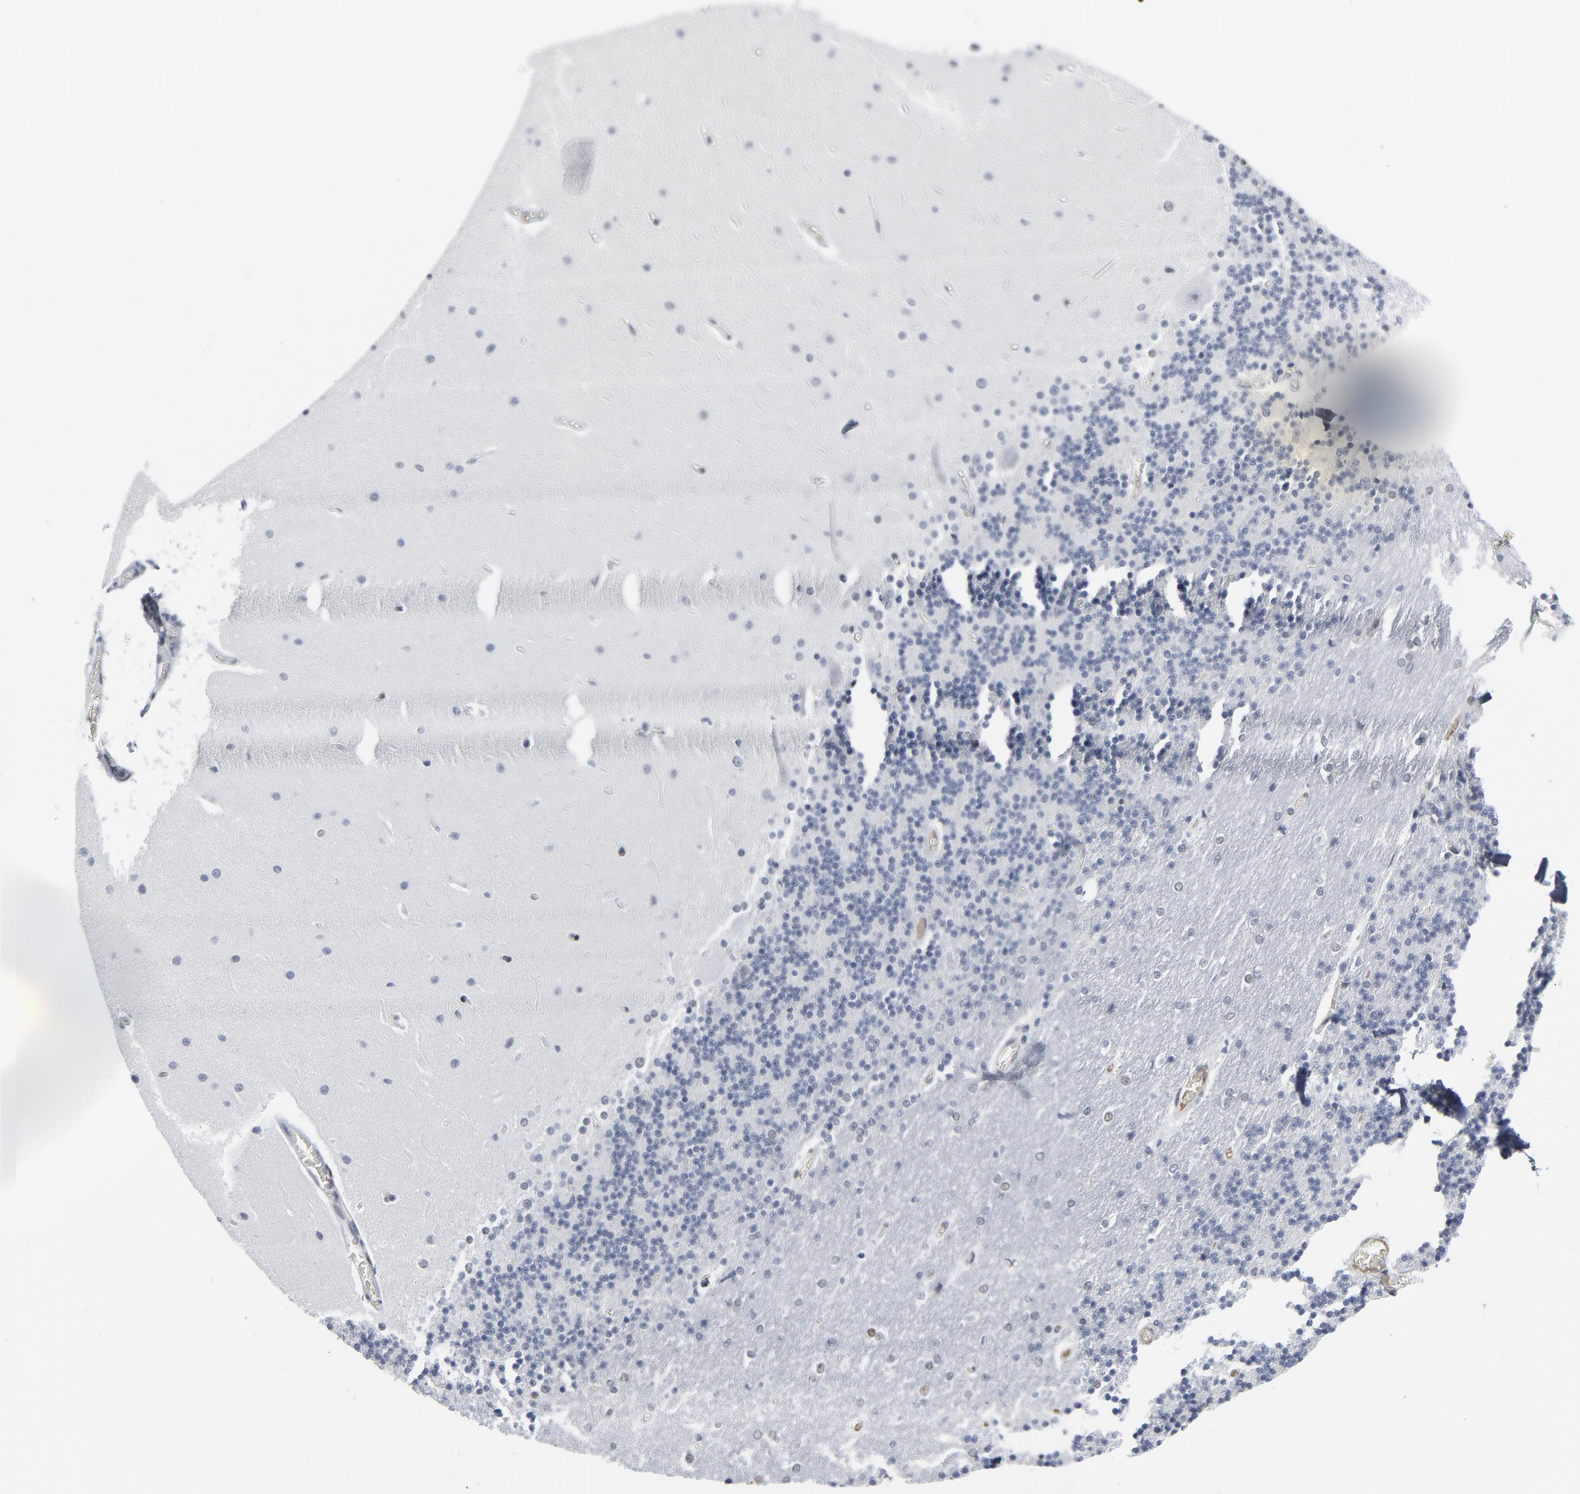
{"staining": {"intensity": "negative", "quantity": "none", "location": "none"}, "tissue": "cerebellum", "cell_type": "Cells in granular layer", "image_type": "normal", "snomed": [{"axis": "morphology", "description": "Normal tissue, NOS"}, {"axis": "topography", "description": "Cerebellum"}], "caption": "Cells in granular layer are negative for brown protein staining in unremarkable cerebellum. (Brightfield microscopy of DAB immunohistochemistry at high magnification).", "gene": "ATF7", "patient": {"sex": "female", "age": 54}}